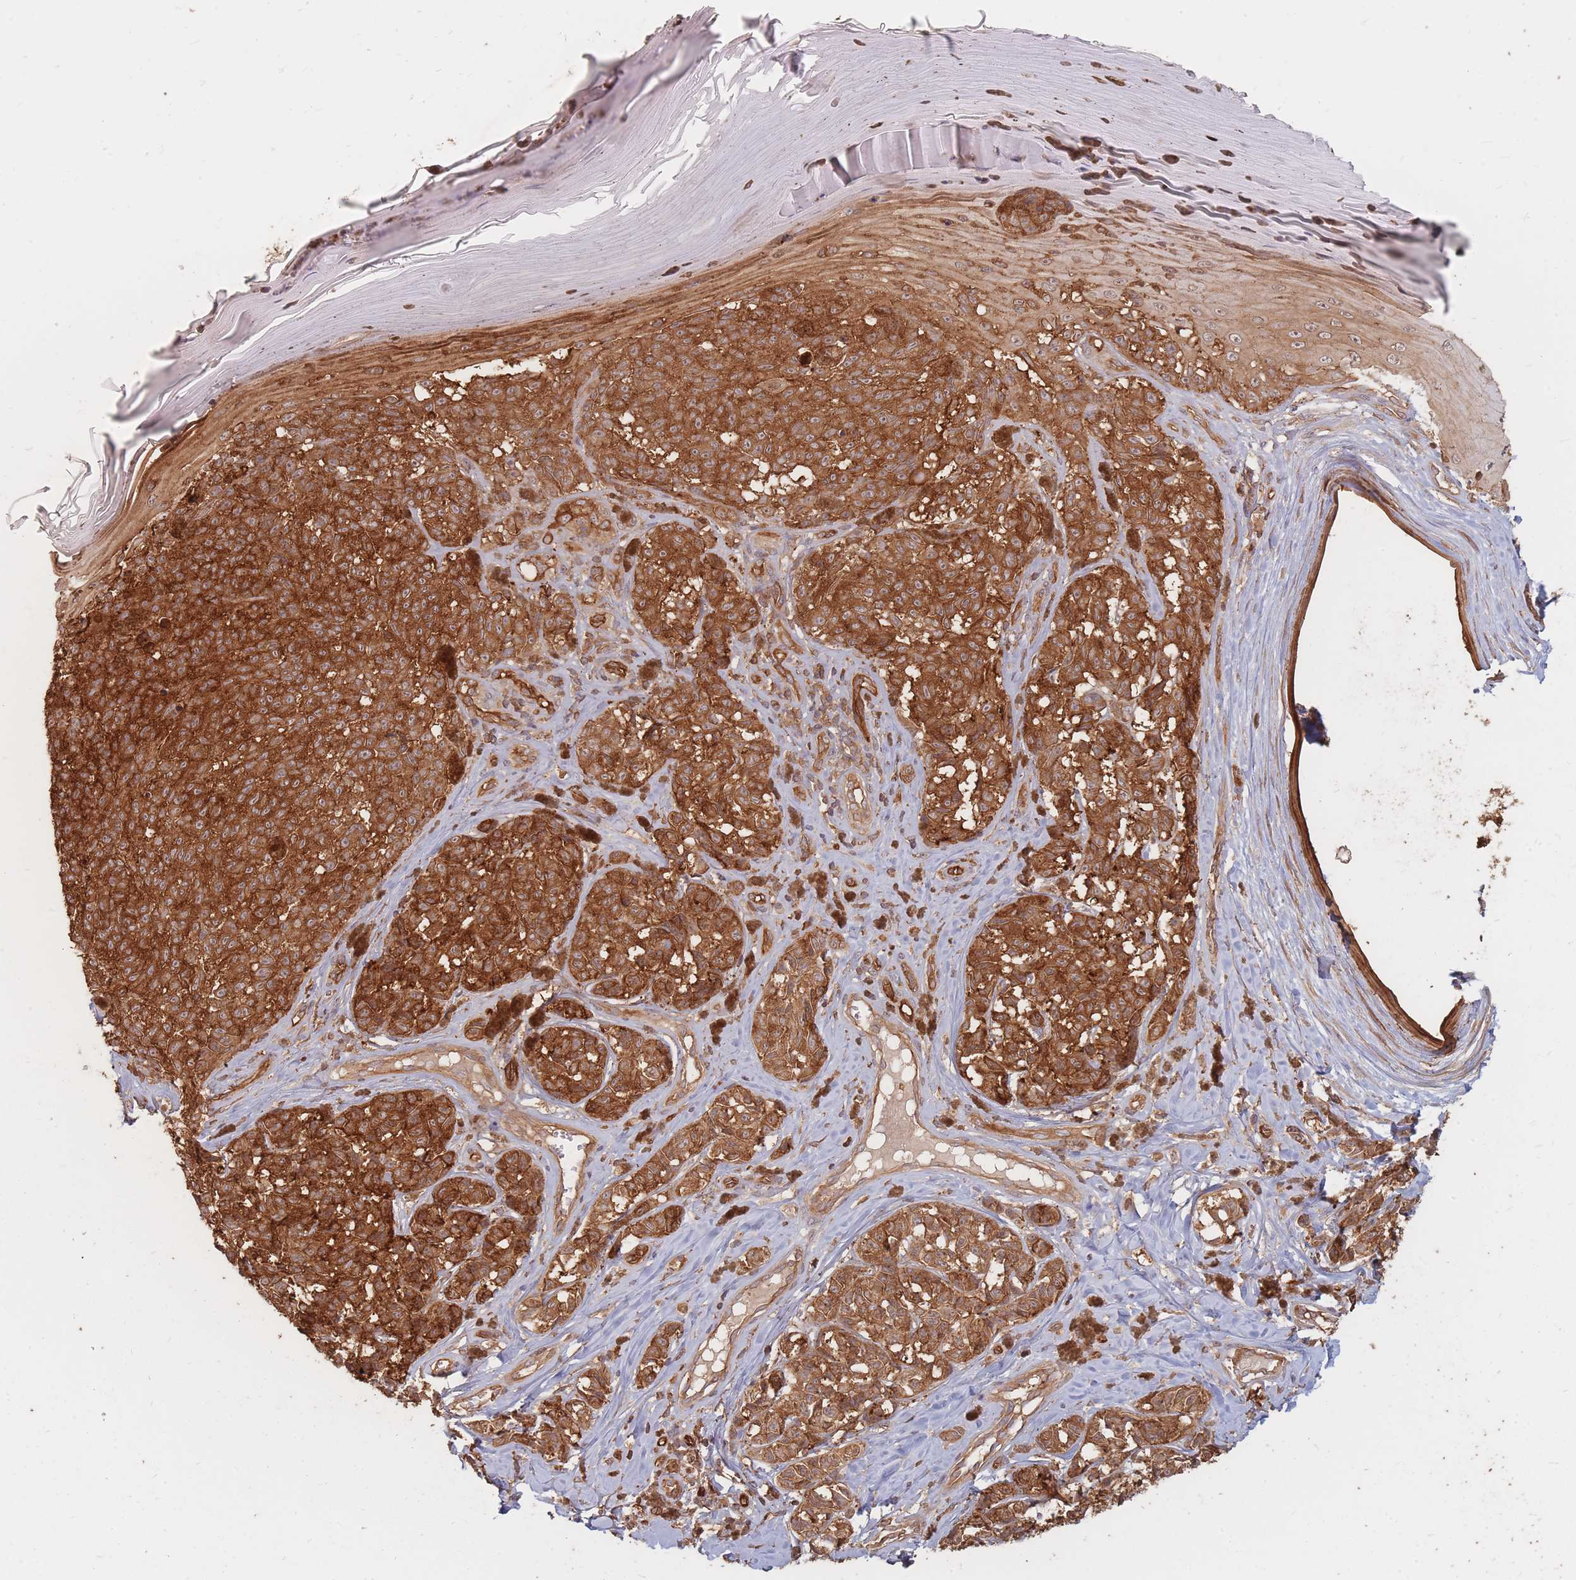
{"staining": {"intensity": "strong", "quantity": ">75%", "location": "cytoplasmic/membranous"}, "tissue": "melanoma", "cell_type": "Tumor cells", "image_type": "cancer", "snomed": [{"axis": "morphology", "description": "Malignant melanoma, NOS"}, {"axis": "topography", "description": "Skin"}], "caption": "A photomicrograph showing strong cytoplasmic/membranous positivity in approximately >75% of tumor cells in malignant melanoma, as visualized by brown immunohistochemical staining.", "gene": "PLS3", "patient": {"sex": "female", "age": 65}}